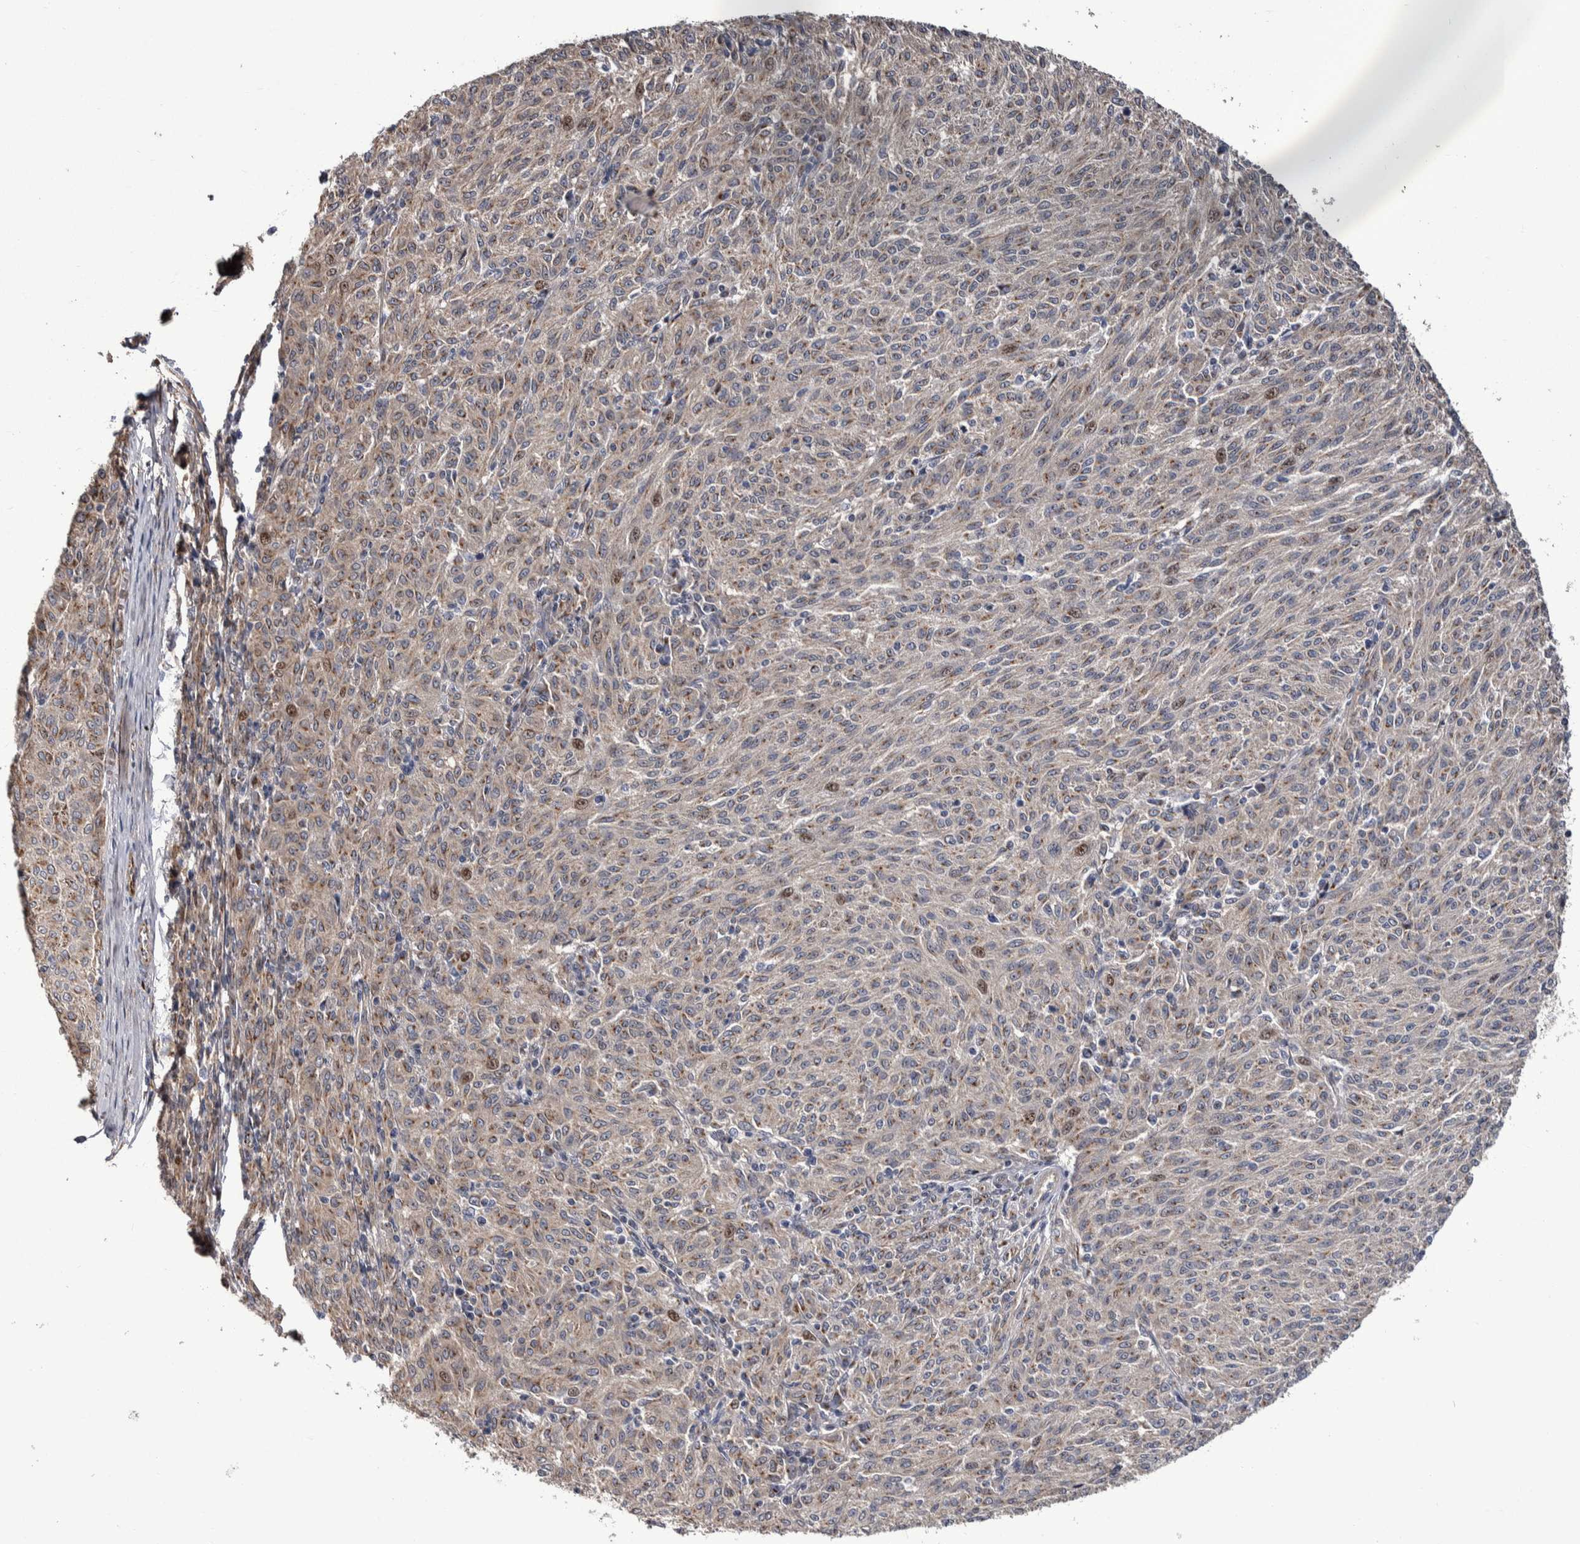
{"staining": {"intensity": "moderate", "quantity": "25%-75%", "location": "cytoplasmic/membranous"}, "tissue": "melanoma", "cell_type": "Tumor cells", "image_type": "cancer", "snomed": [{"axis": "morphology", "description": "Malignant melanoma, NOS"}, {"axis": "topography", "description": "Skin"}], "caption": "Malignant melanoma stained with immunohistochemistry shows moderate cytoplasmic/membranous positivity in about 25%-75% of tumor cells. The protein is stained brown, and the nuclei are stained in blue (DAB IHC with brightfield microscopy, high magnification).", "gene": "CANT1", "patient": {"sex": "female", "age": 72}}